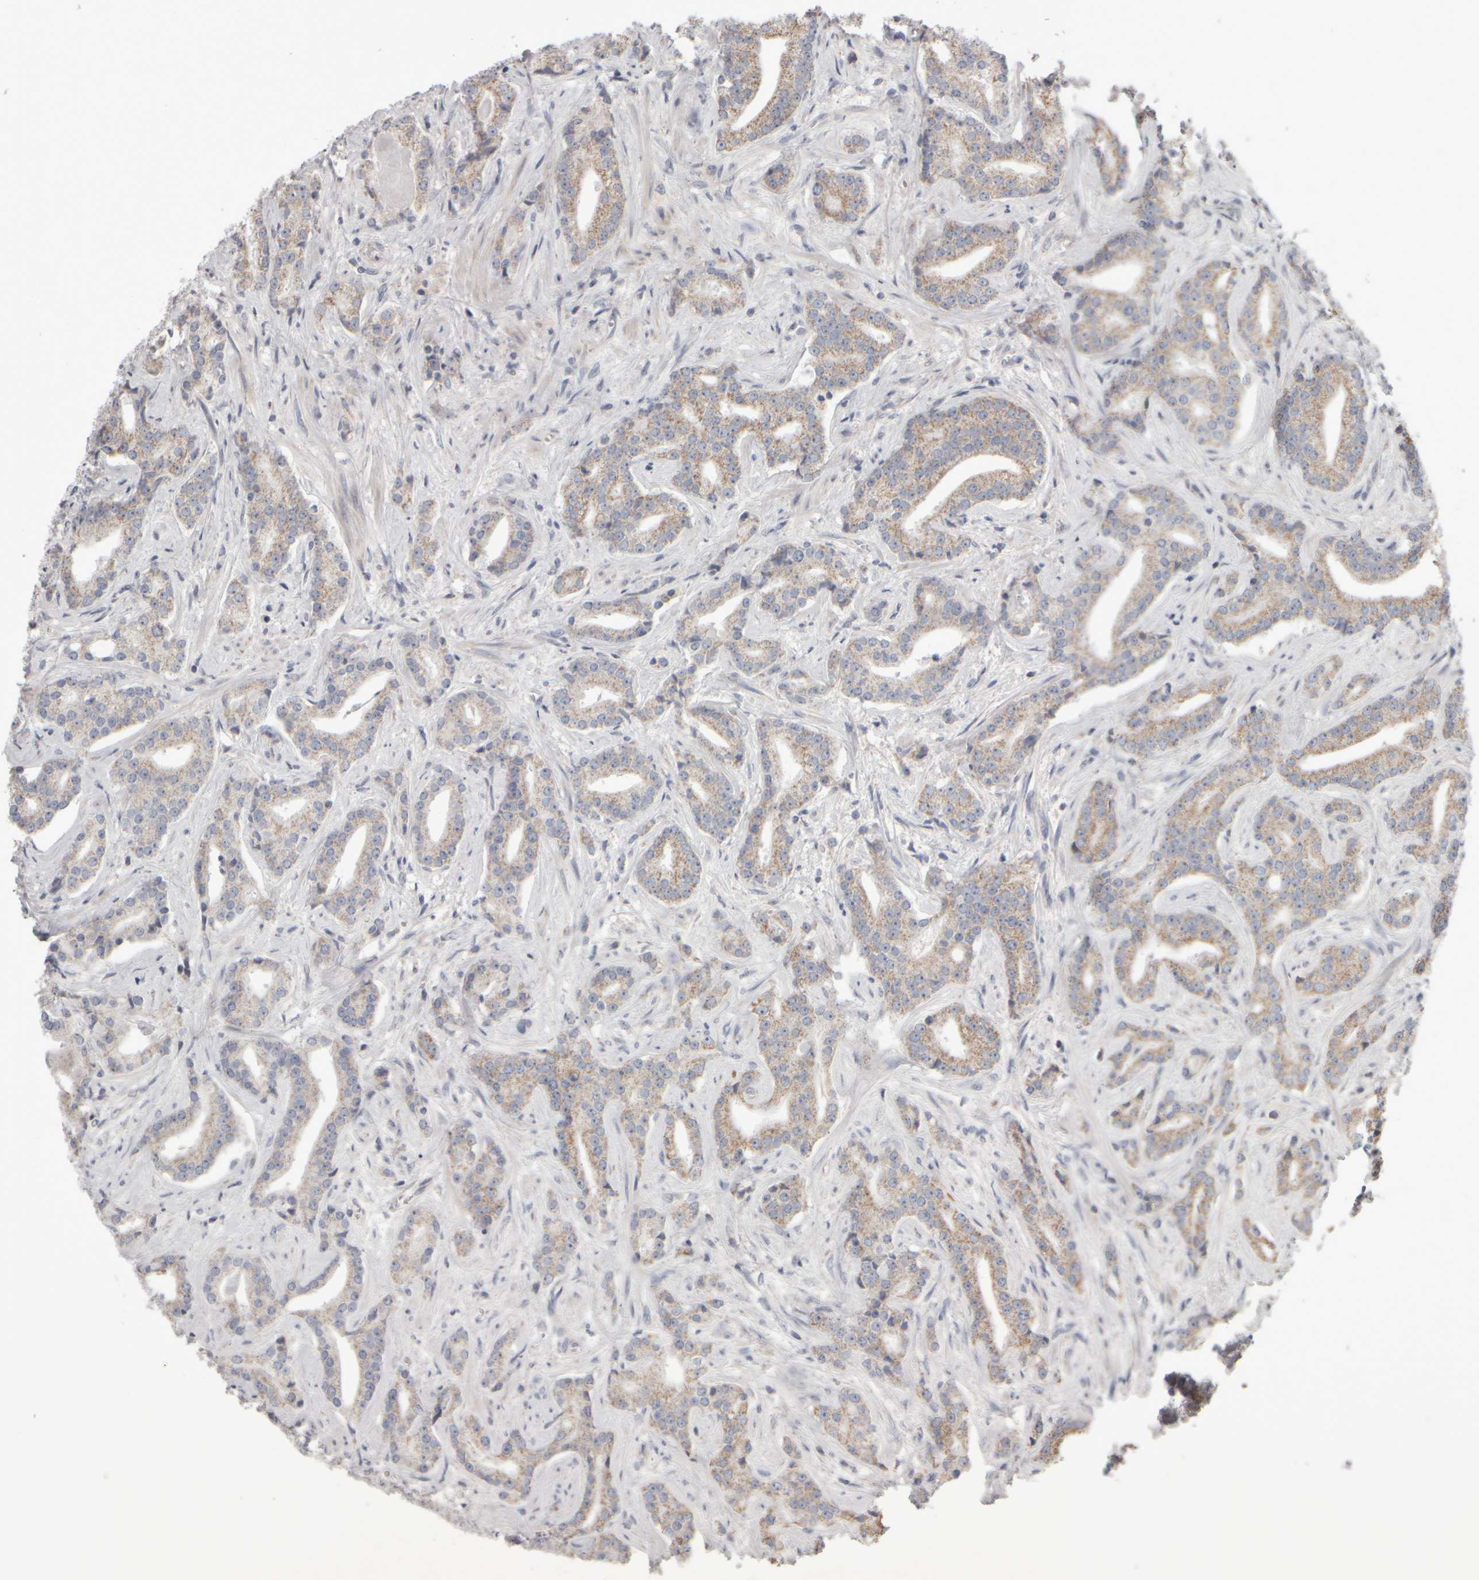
{"staining": {"intensity": "weak", "quantity": ">75%", "location": "cytoplasmic/membranous"}, "tissue": "prostate cancer", "cell_type": "Tumor cells", "image_type": "cancer", "snomed": [{"axis": "morphology", "description": "Adenocarcinoma, Low grade"}, {"axis": "topography", "description": "Prostate"}], "caption": "Prostate low-grade adenocarcinoma tissue shows weak cytoplasmic/membranous expression in about >75% of tumor cells", "gene": "SCO1", "patient": {"sex": "male", "age": 67}}